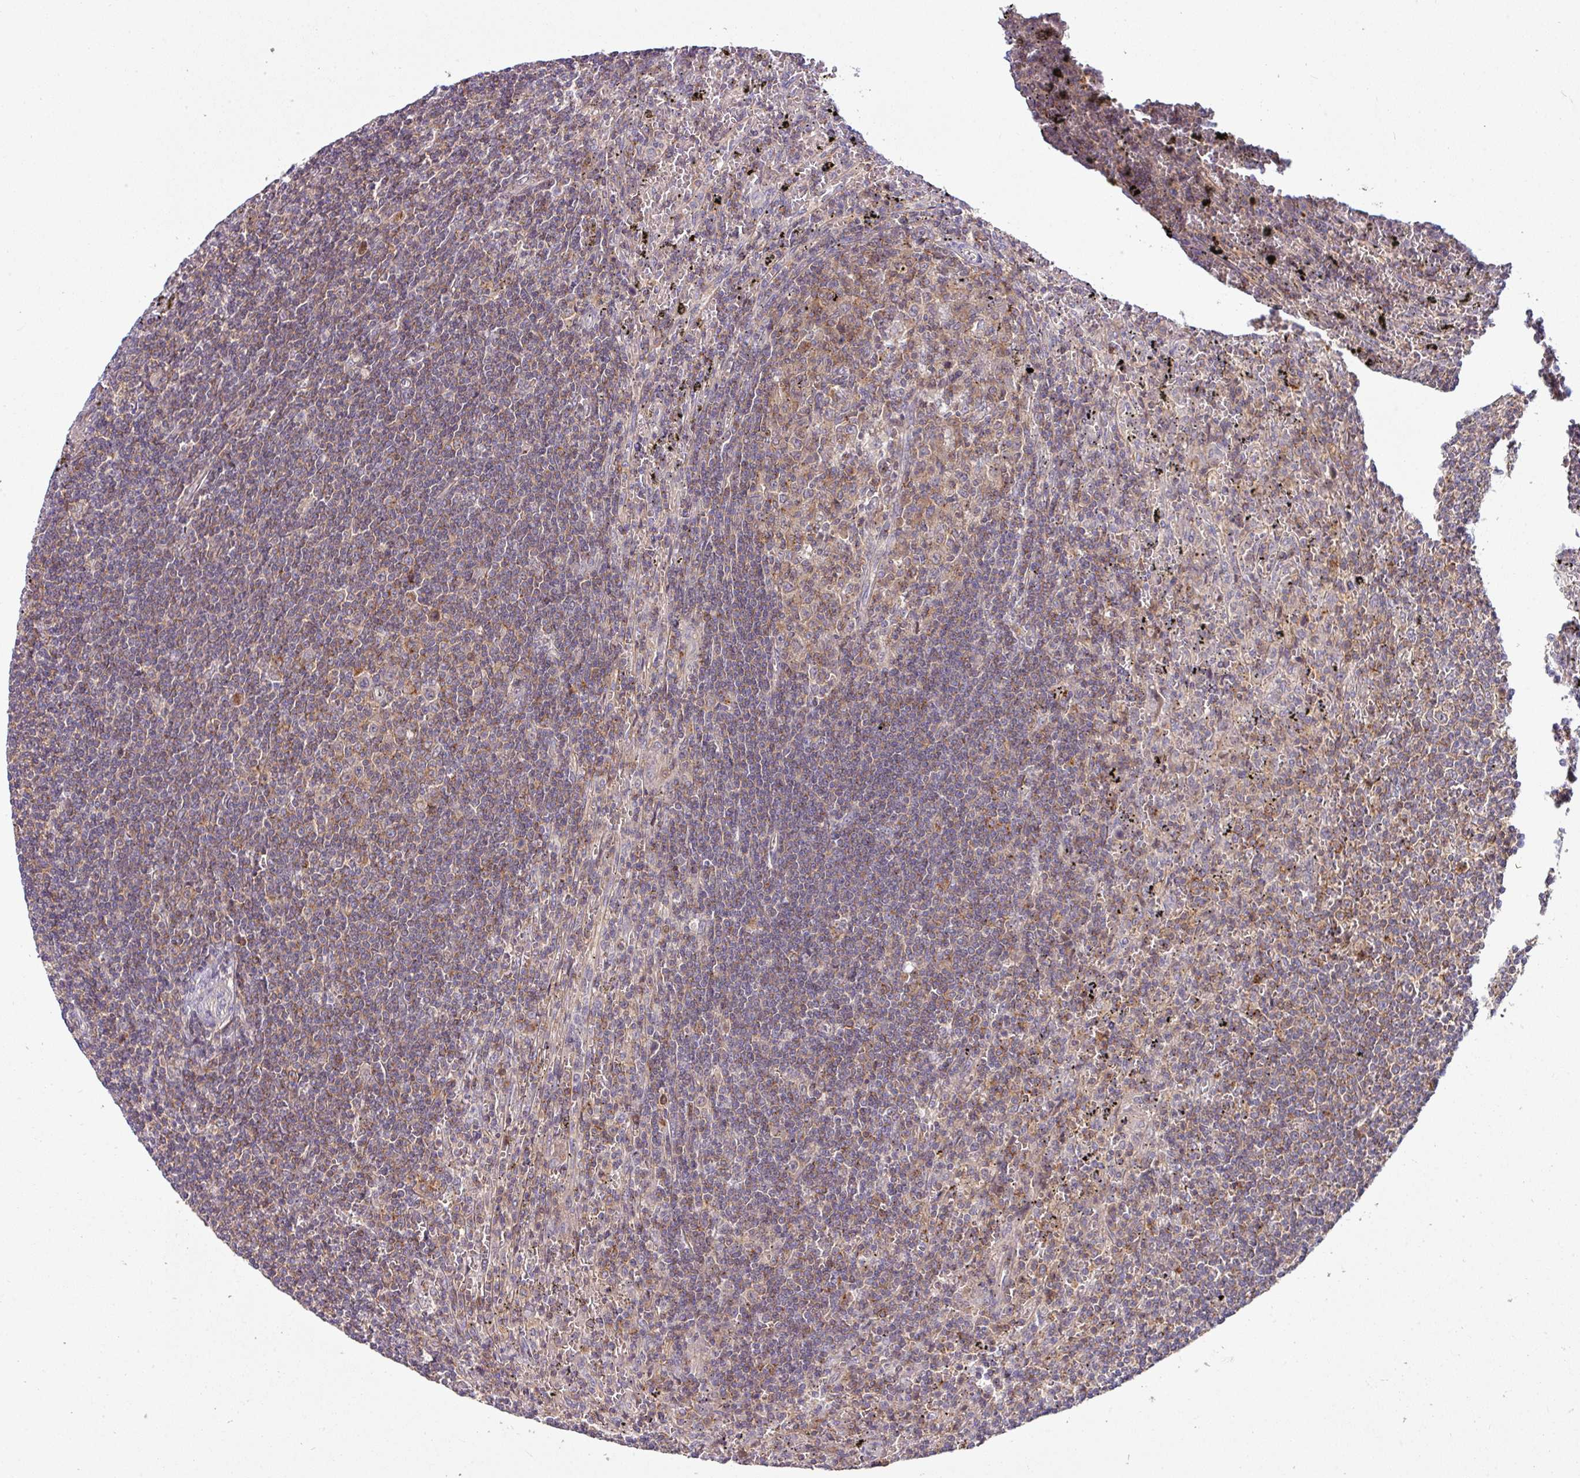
{"staining": {"intensity": "weak", "quantity": "25%-75%", "location": "cytoplasmic/membranous"}, "tissue": "lymphoma", "cell_type": "Tumor cells", "image_type": "cancer", "snomed": [{"axis": "morphology", "description": "Malignant lymphoma, non-Hodgkin's type, Low grade"}, {"axis": "topography", "description": "Spleen"}], "caption": "Protein analysis of lymphoma tissue exhibits weak cytoplasmic/membranous expression in about 25%-75% of tumor cells.", "gene": "SLAMF6", "patient": {"sex": "male", "age": 76}}